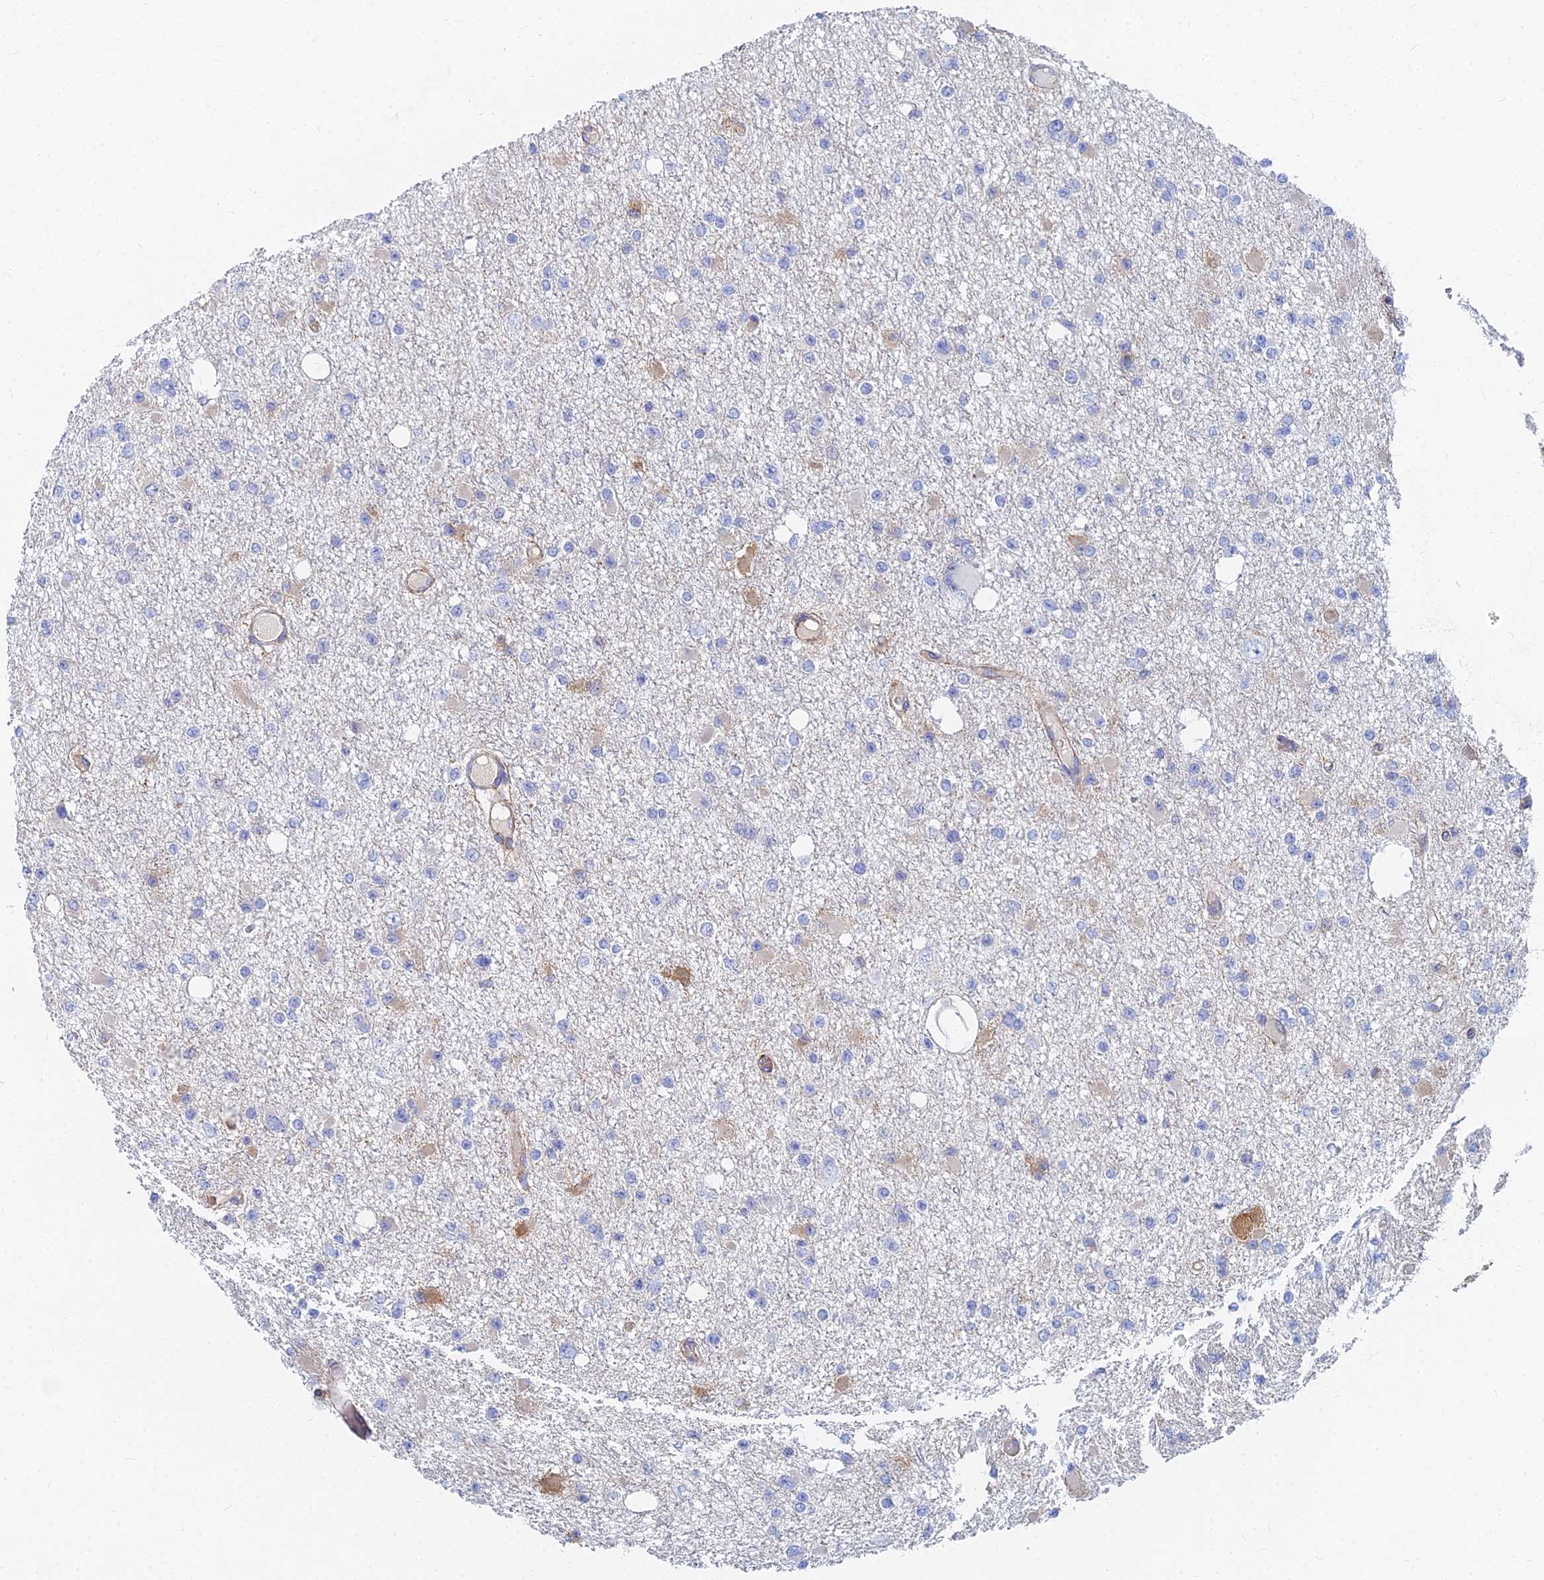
{"staining": {"intensity": "negative", "quantity": "none", "location": "none"}, "tissue": "glioma", "cell_type": "Tumor cells", "image_type": "cancer", "snomed": [{"axis": "morphology", "description": "Glioma, malignant, Low grade"}, {"axis": "topography", "description": "Brain"}], "caption": "High magnification brightfield microscopy of glioma stained with DAB (brown) and counterstained with hematoxylin (blue): tumor cells show no significant expression. (Stains: DAB immunohistochemistry with hematoxylin counter stain, Microscopy: brightfield microscopy at high magnification).", "gene": "GPR42", "patient": {"sex": "female", "age": 22}}